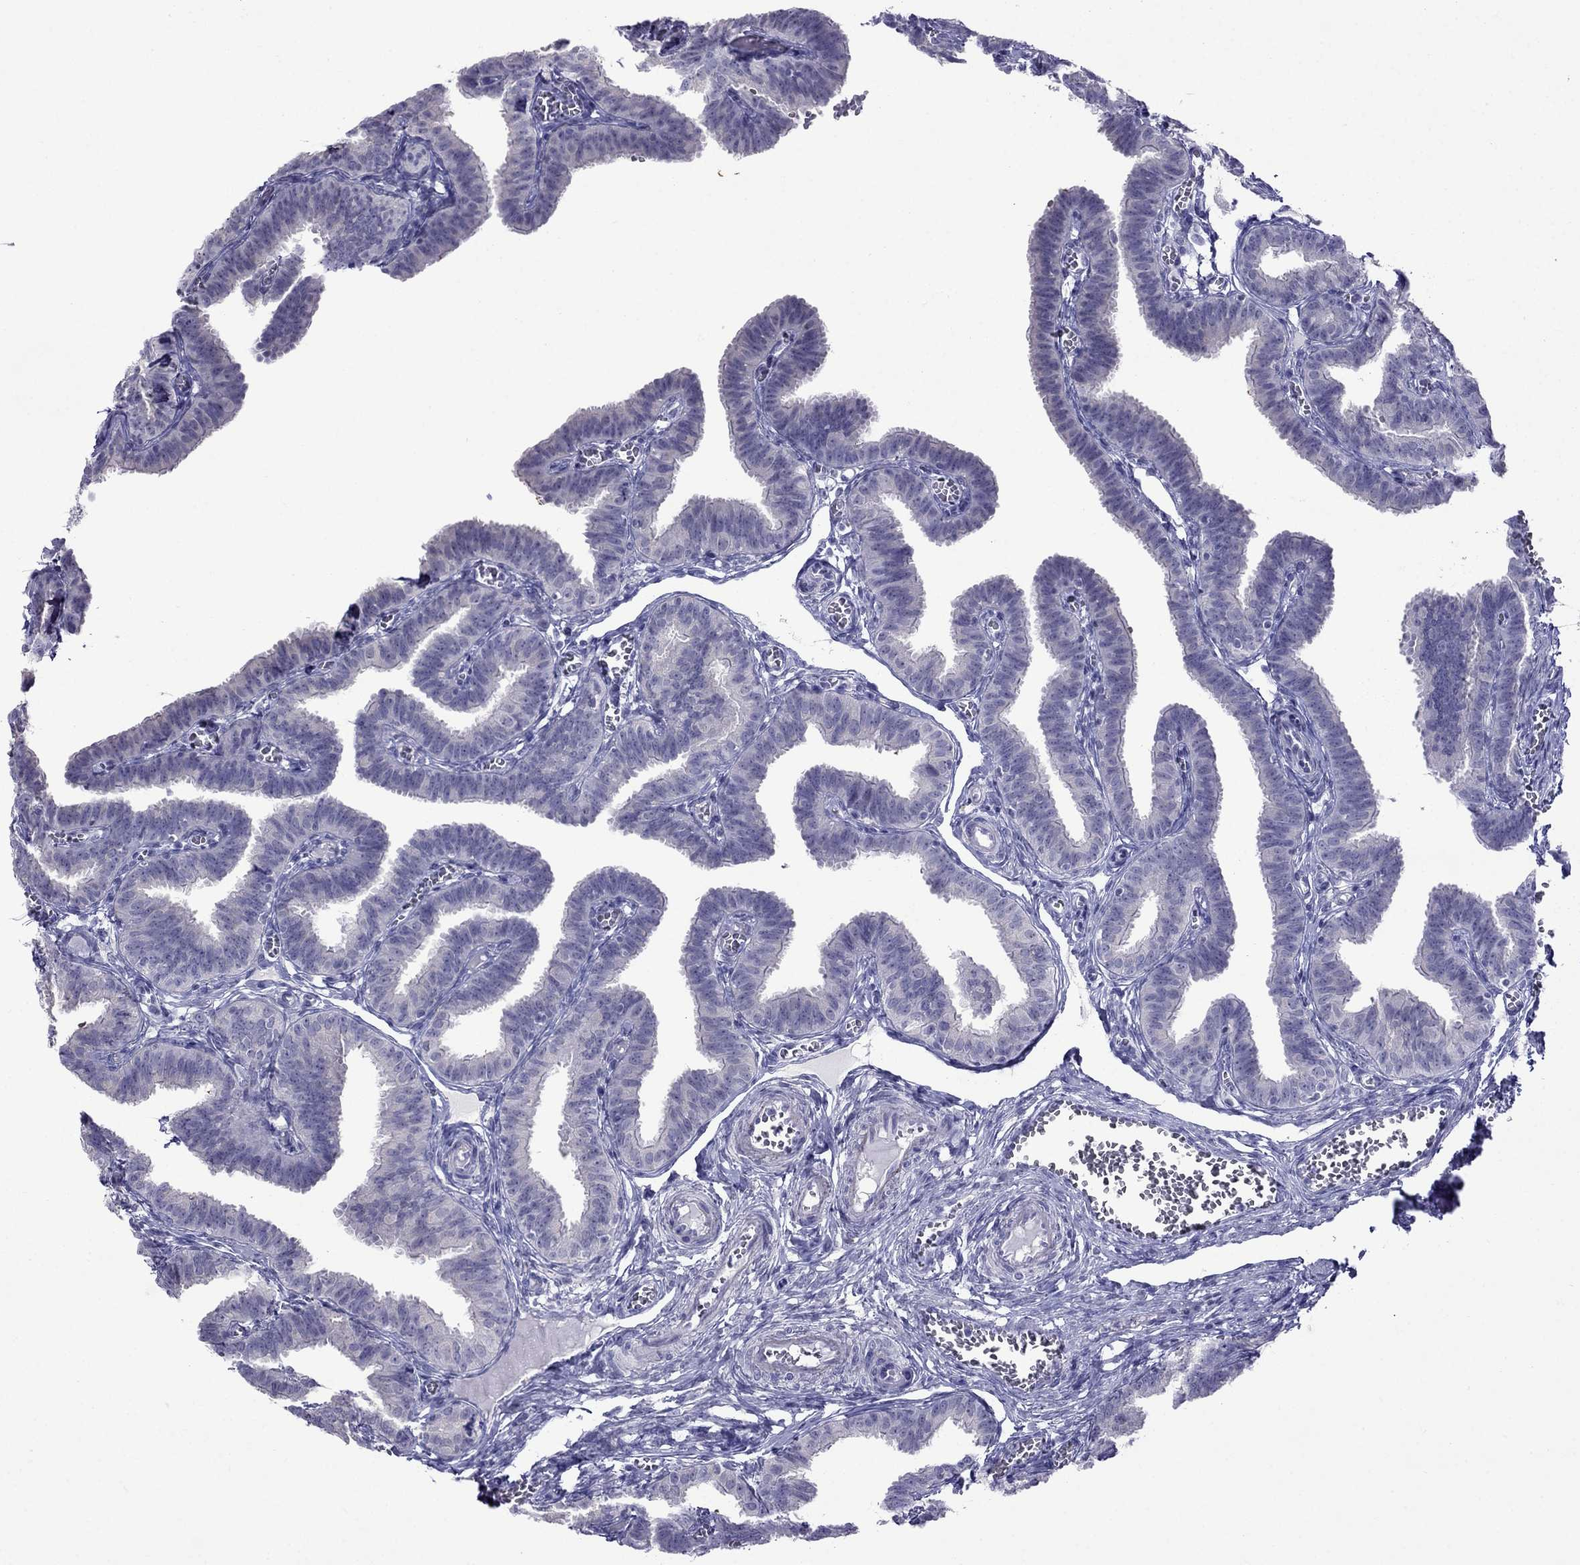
{"staining": {"intensity": "negative", "quantity": "none", "location": "none"}, "tissue": "fallopian tube", "cell_type": "Glandular cells", "image_type": "normal", "snomed": [{"axis": "morphology", "description": "Normal tissue, NOS"}, {"axis": "topography", "description": "Fallopian tube"}], "caption": "A micrograph of fallopian tube stained for a protein reveals no brown staining in glandular cells. Nuclei are stained in blue.", "gene": "MGP", "patient": {"sex": "female", "age": 25}}